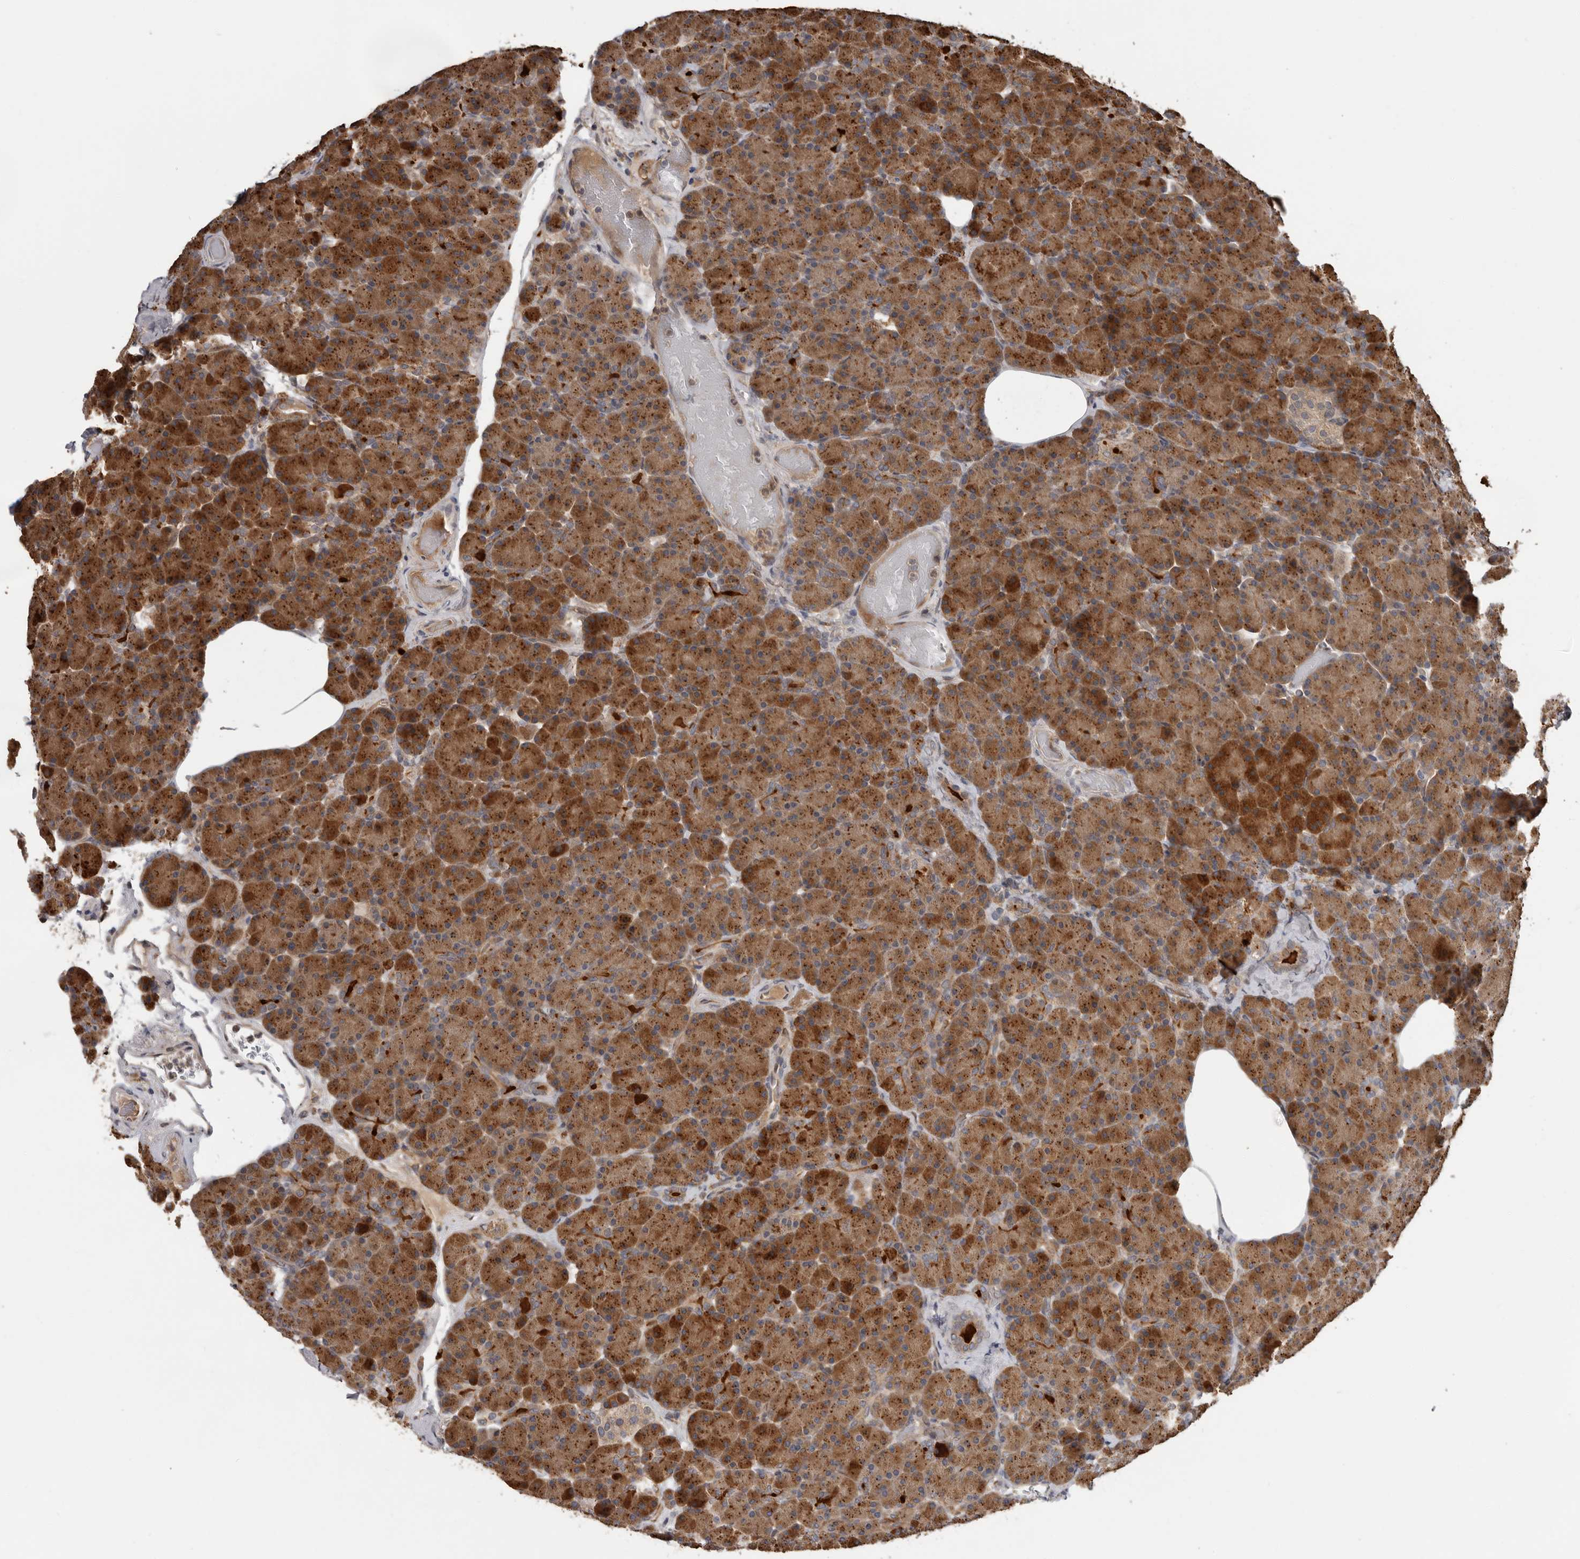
{"staining": {"intensity": "strong", "quantity": ">75%", "location": "cytoplasmic/membranous"}, "tissue": "pancreas", "cell_type": "Exocrine glandular cells", "image_type": "normal", "snomed": [{"axis": "morphology", "description": "Normal tissue, NOS"}, {"axis": "topography", "description": "Pancreas"}], "caption": "This is a photomicrograph of immunohistochemistry staining of normal pancreas, which shows strong positivity in the cytoplasmic/membranous of exocrine glandular cells.", "gene": "MTF1", "patient": {"sex": "female", "age": 43}}